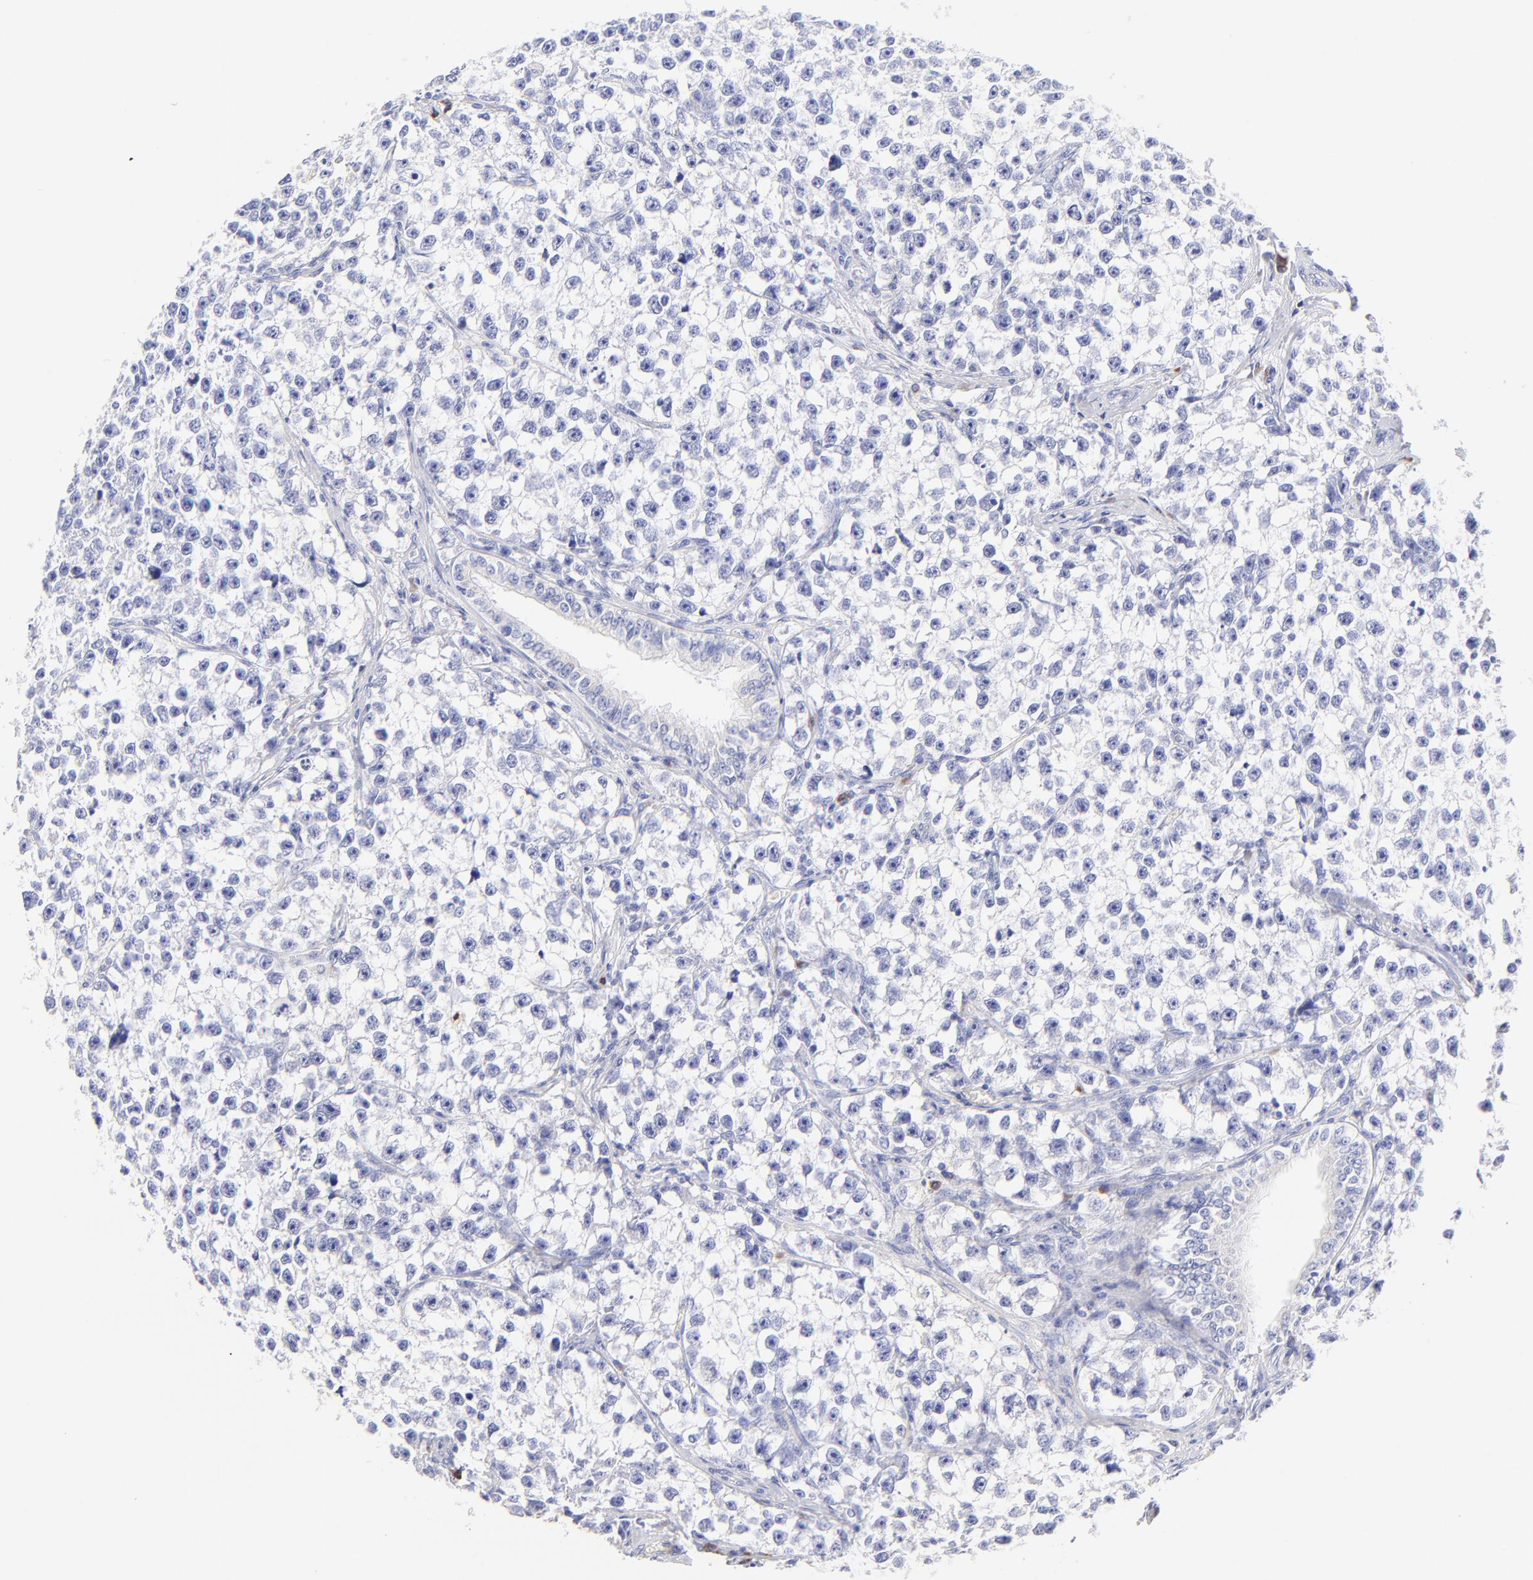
{"staining": {"intensity": "negative", "quantity": "none", "location": "none"}, "tissue": "testis cancer", "cell_type": "Tumor cells", "image_type": "cancer", "snomed": [{"axis": "morphology", "description": "Seminoma, NOS"}, {"axis": "morphology", "description": "Carcinoma, Embryonal, NOS"}, {"axis": "topography", "description": "Testis"}], "caption": "Immunohistochemistry image of testis seminoma stained for a protein (brown), which shows no positivity in tumor cells.", "gene": "ASB9", "patient": {"sex": "male", "age": 30}}